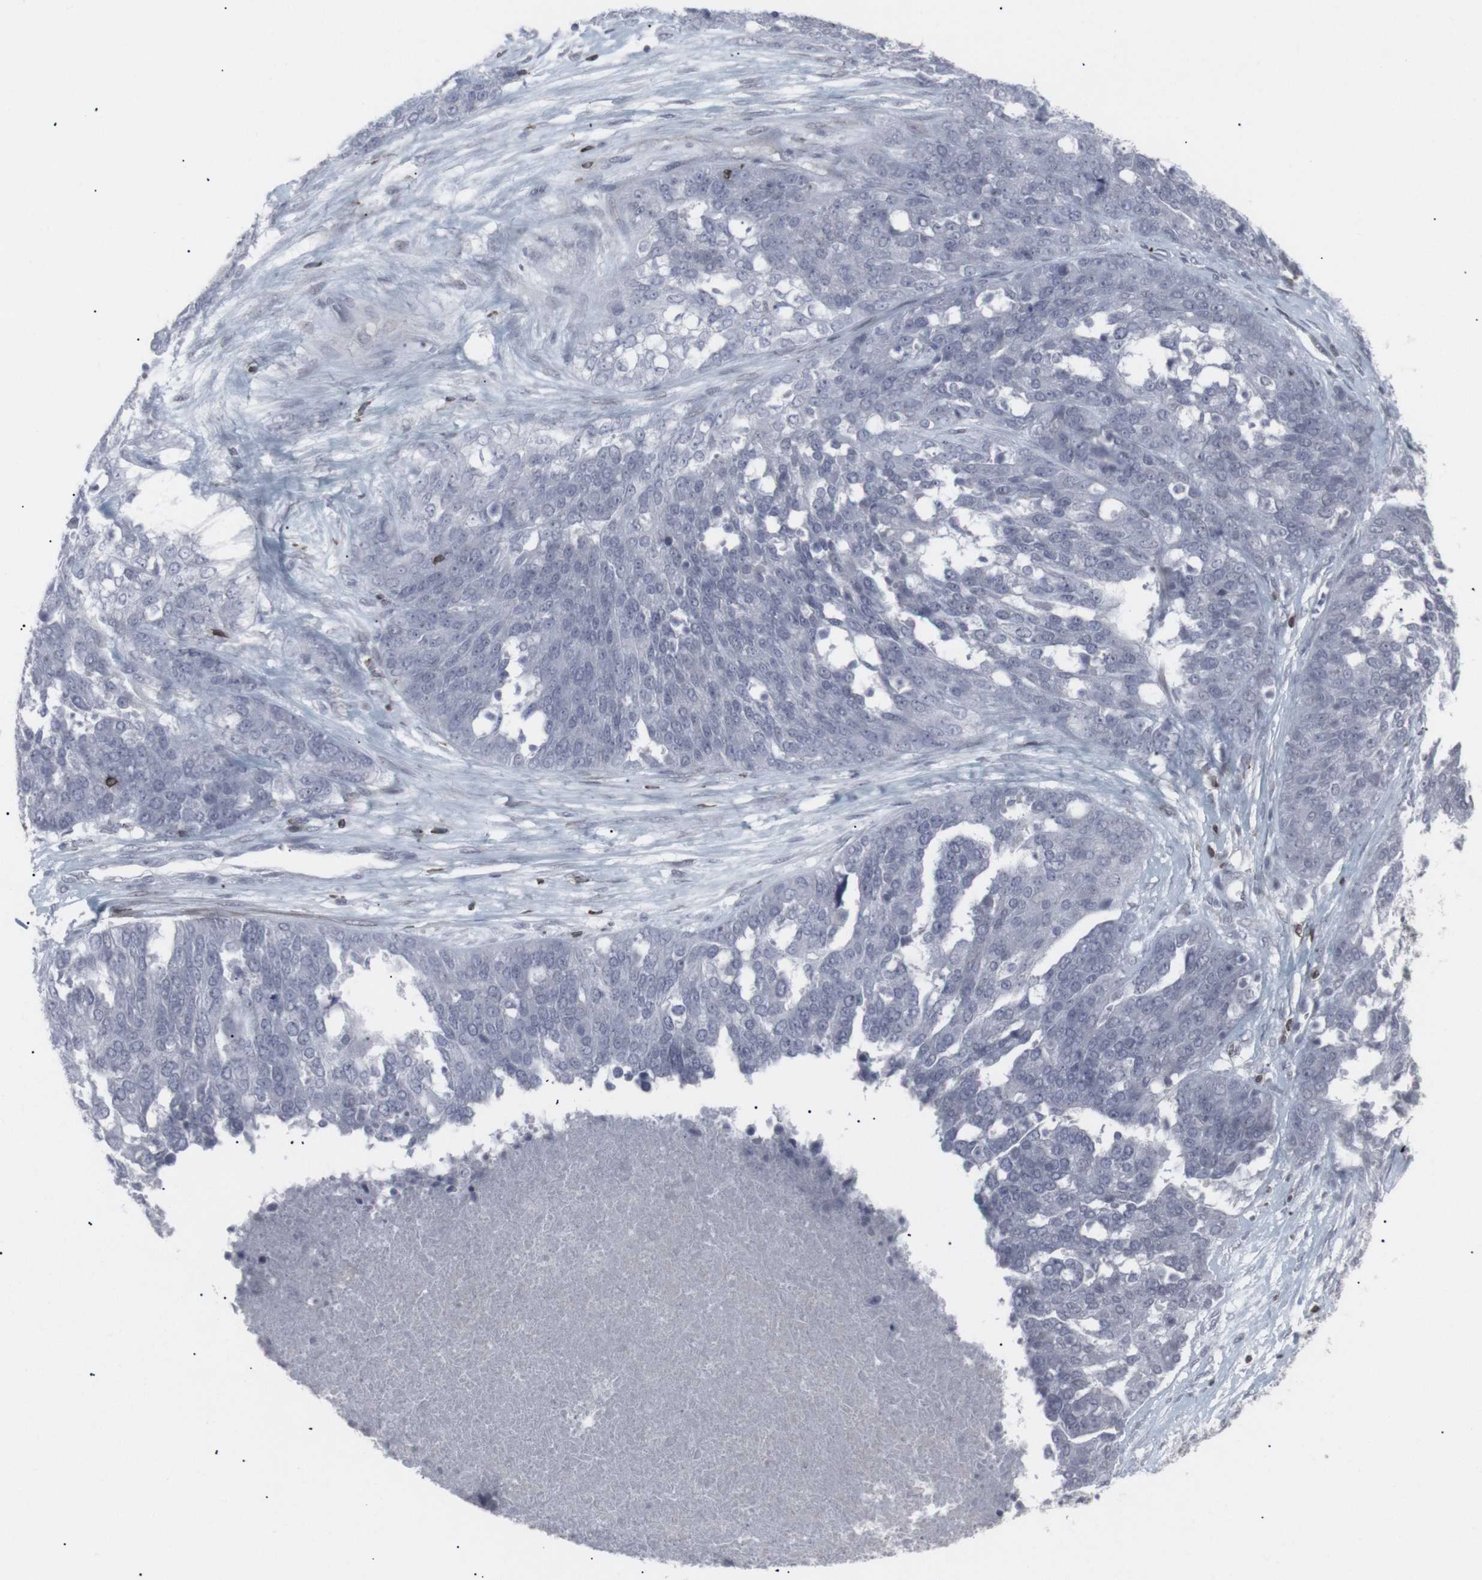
{"staining": {"intensity": "negative", "quantity": "none", "location": "none"}, "tissue": "ovarian cancer", "cell_type": "Tumor cells", "image_type": "cancer", "snomed": [{"axis": "morphology", "description": "Cystadenocarcinoma, serous, NOS"}, {"axis": "topography", "description": "Ovary"}], "caption": "Human ovarian cancer stained for a protein using immunohistochemistry reveals no positivity in tumor cells.", "gene": "APOBEC2", "patient": {"sex": "female", "age": 44}}